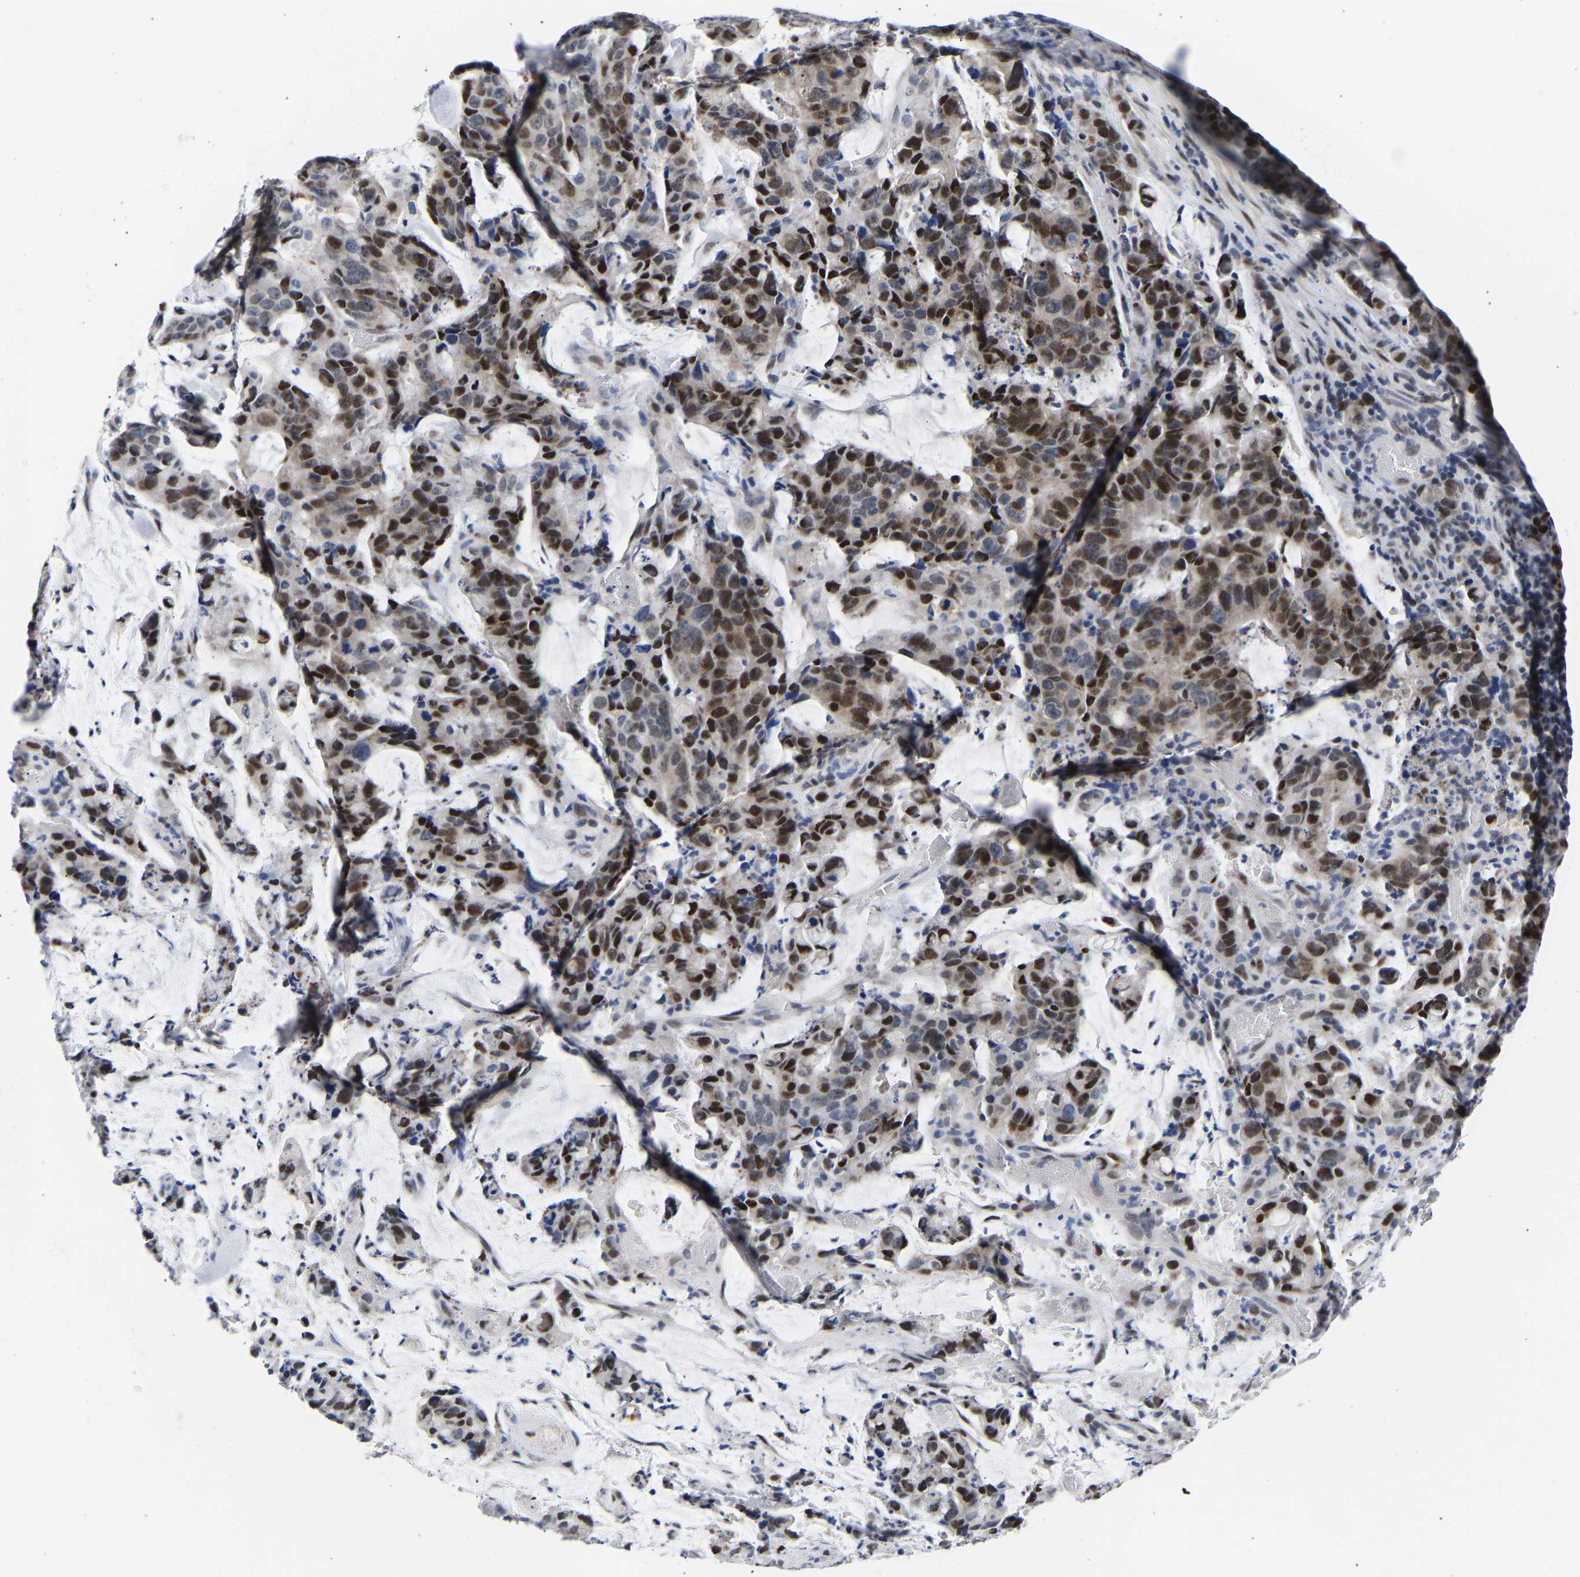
{"staining": {"intensity": "strong", "quantity": "25%-75%", "location": "nuclear"}, "tissue": "colorectal cancer", "cell_type": "Tumor cells", "image_type": "cancer", "snomed": [{"axis": "morphology", "description": "Adenocarcinoma, NOS"}, {"axis": "topography", "description": "Colon"}], "caption": "Protein expression analysis of human colorectal adenocarcinoma reveals strong nuclear expression in approximately 25%-75% of tumor cells.", "gene": "PTRHD1", "patient": {"sex": "female", "age": 86}}